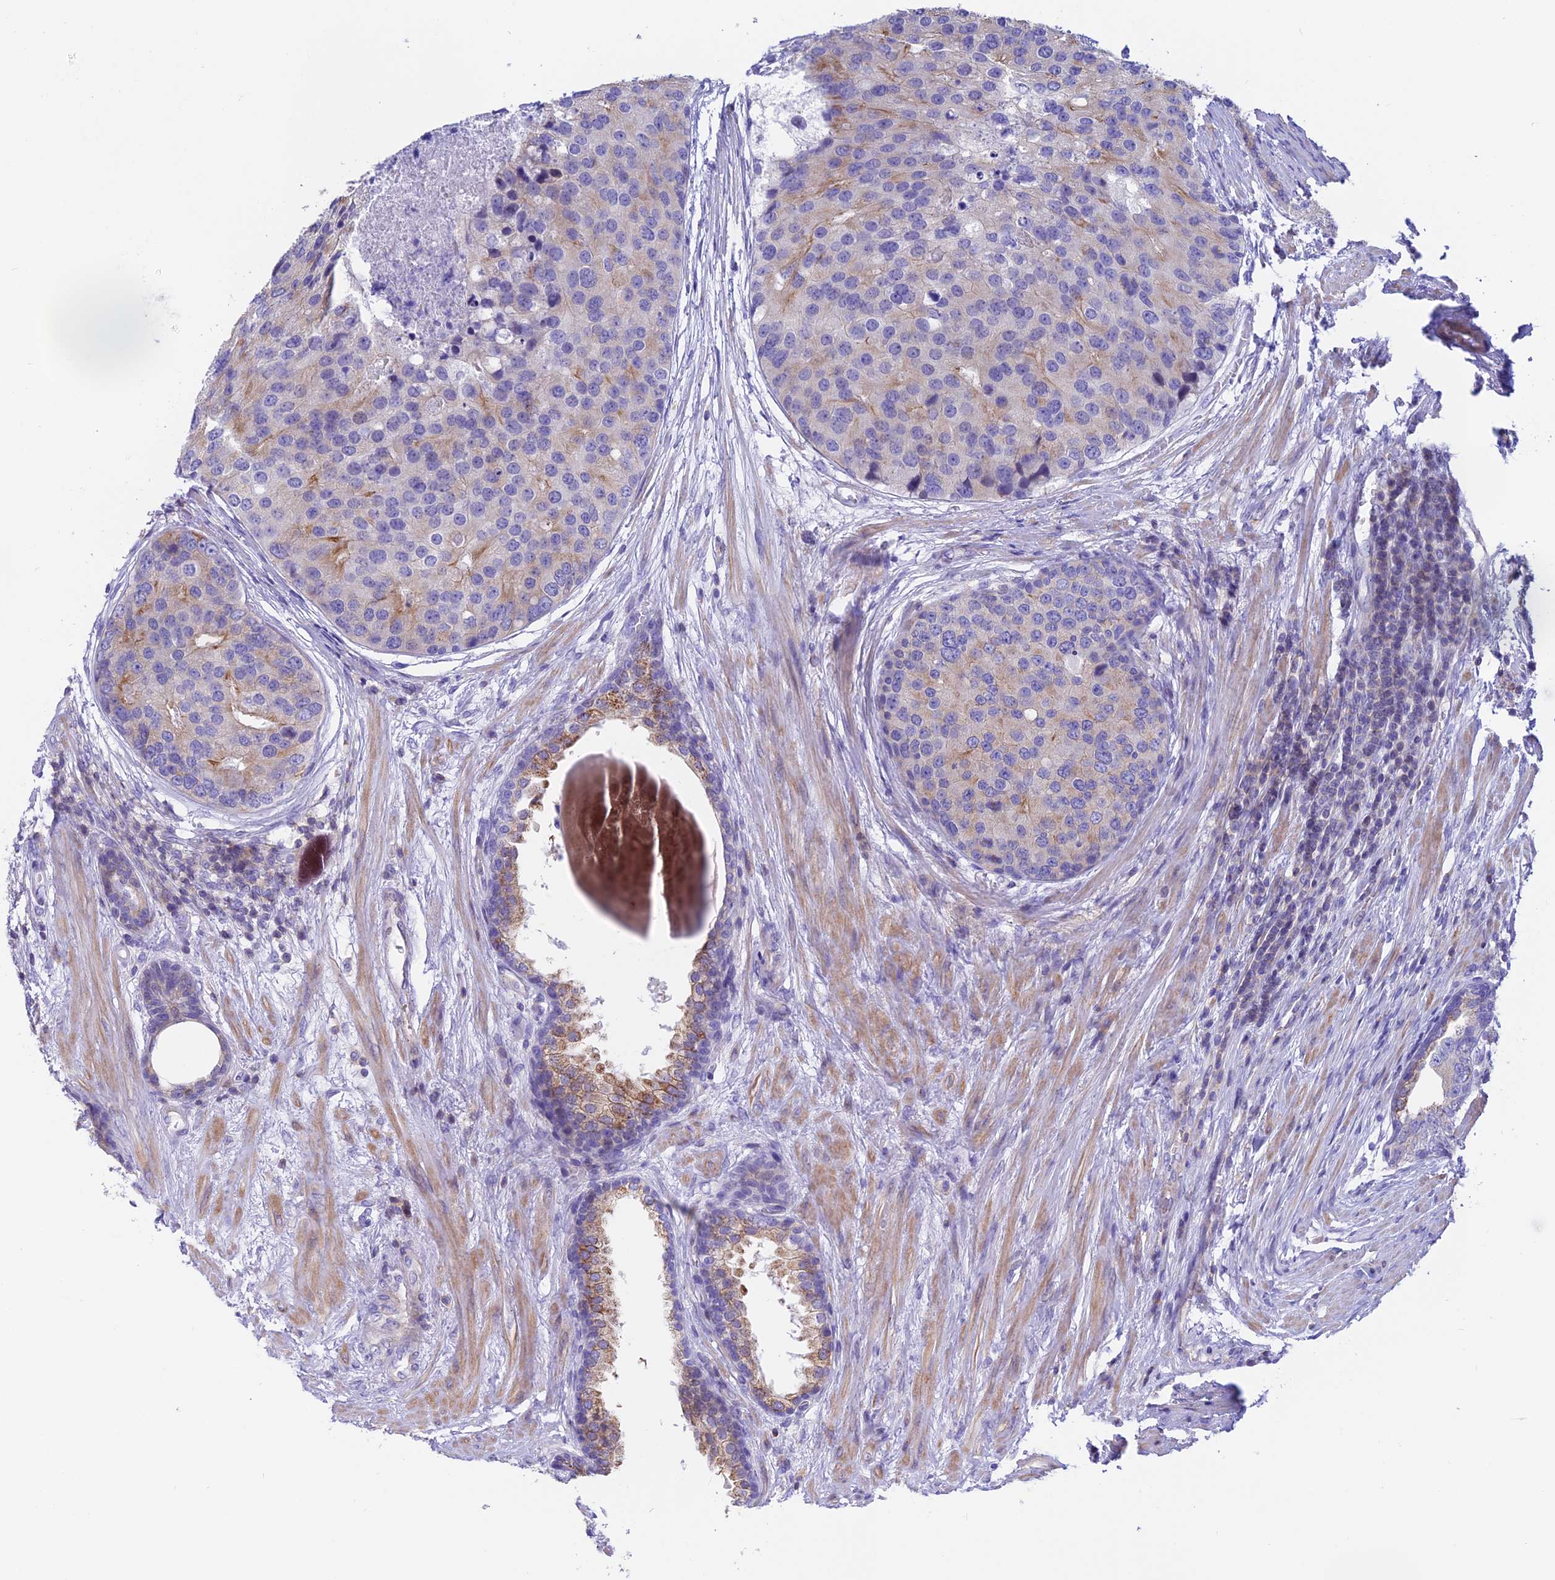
{"staining": {"intensity": "weak", "quantity": "<25%", "location": "cytoplasmic/membranous"}, "tissue": "prostate cancer", "cell_type": "Tumor cells", "image_type": "cancer", "snomed": [{"axis": "morphology", "description": "Adenocarcinoma, High grade"}, {"axis": "topography", "description": "Prostate"}], "caption": "DAB immunohistochemical staining of human prostate cancer exhibits no significant positivity in tumor cells.", "gene": "PRIM1", "patient": {"sex": "male", "age": 62}}